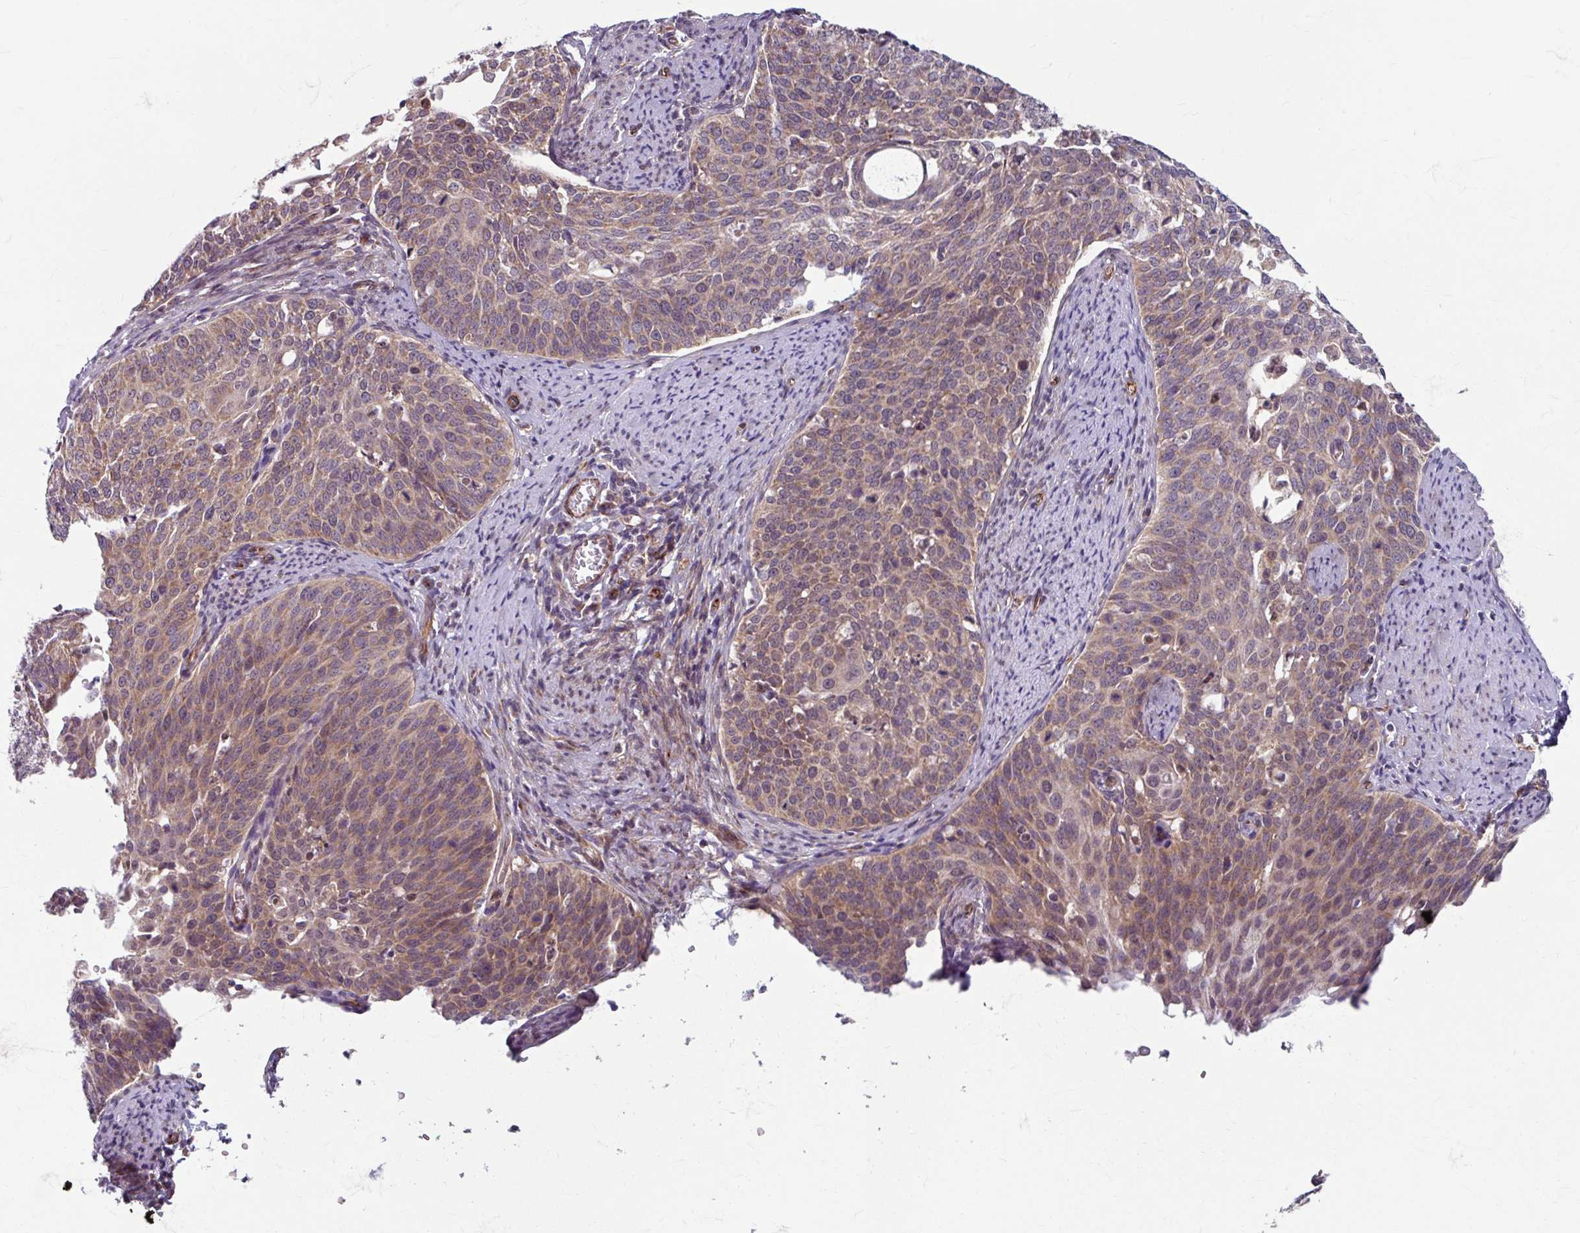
{"staining": {"intensity": "weak", "quantity": "25%-75%", "location": "cytoplasmic/membranous"}, "tissue": "cervical cancer", "cell_type": "Tumor cells", "image_type": "cancer", "snomed": [{"axis": "morphology", "description": "Squamous cell carcinoma, NOS"}, {"axis": "topography", "description": "Cervix"}], "caption": "Squamous cell carcinoma (cervical) stained for a protein (brown) shows weak cytoplasmic/membranous positive staining in about 25%-75% of tumor cells.", "gene": "DAAM2", "patient": {"sex": "female", "age": 44}}